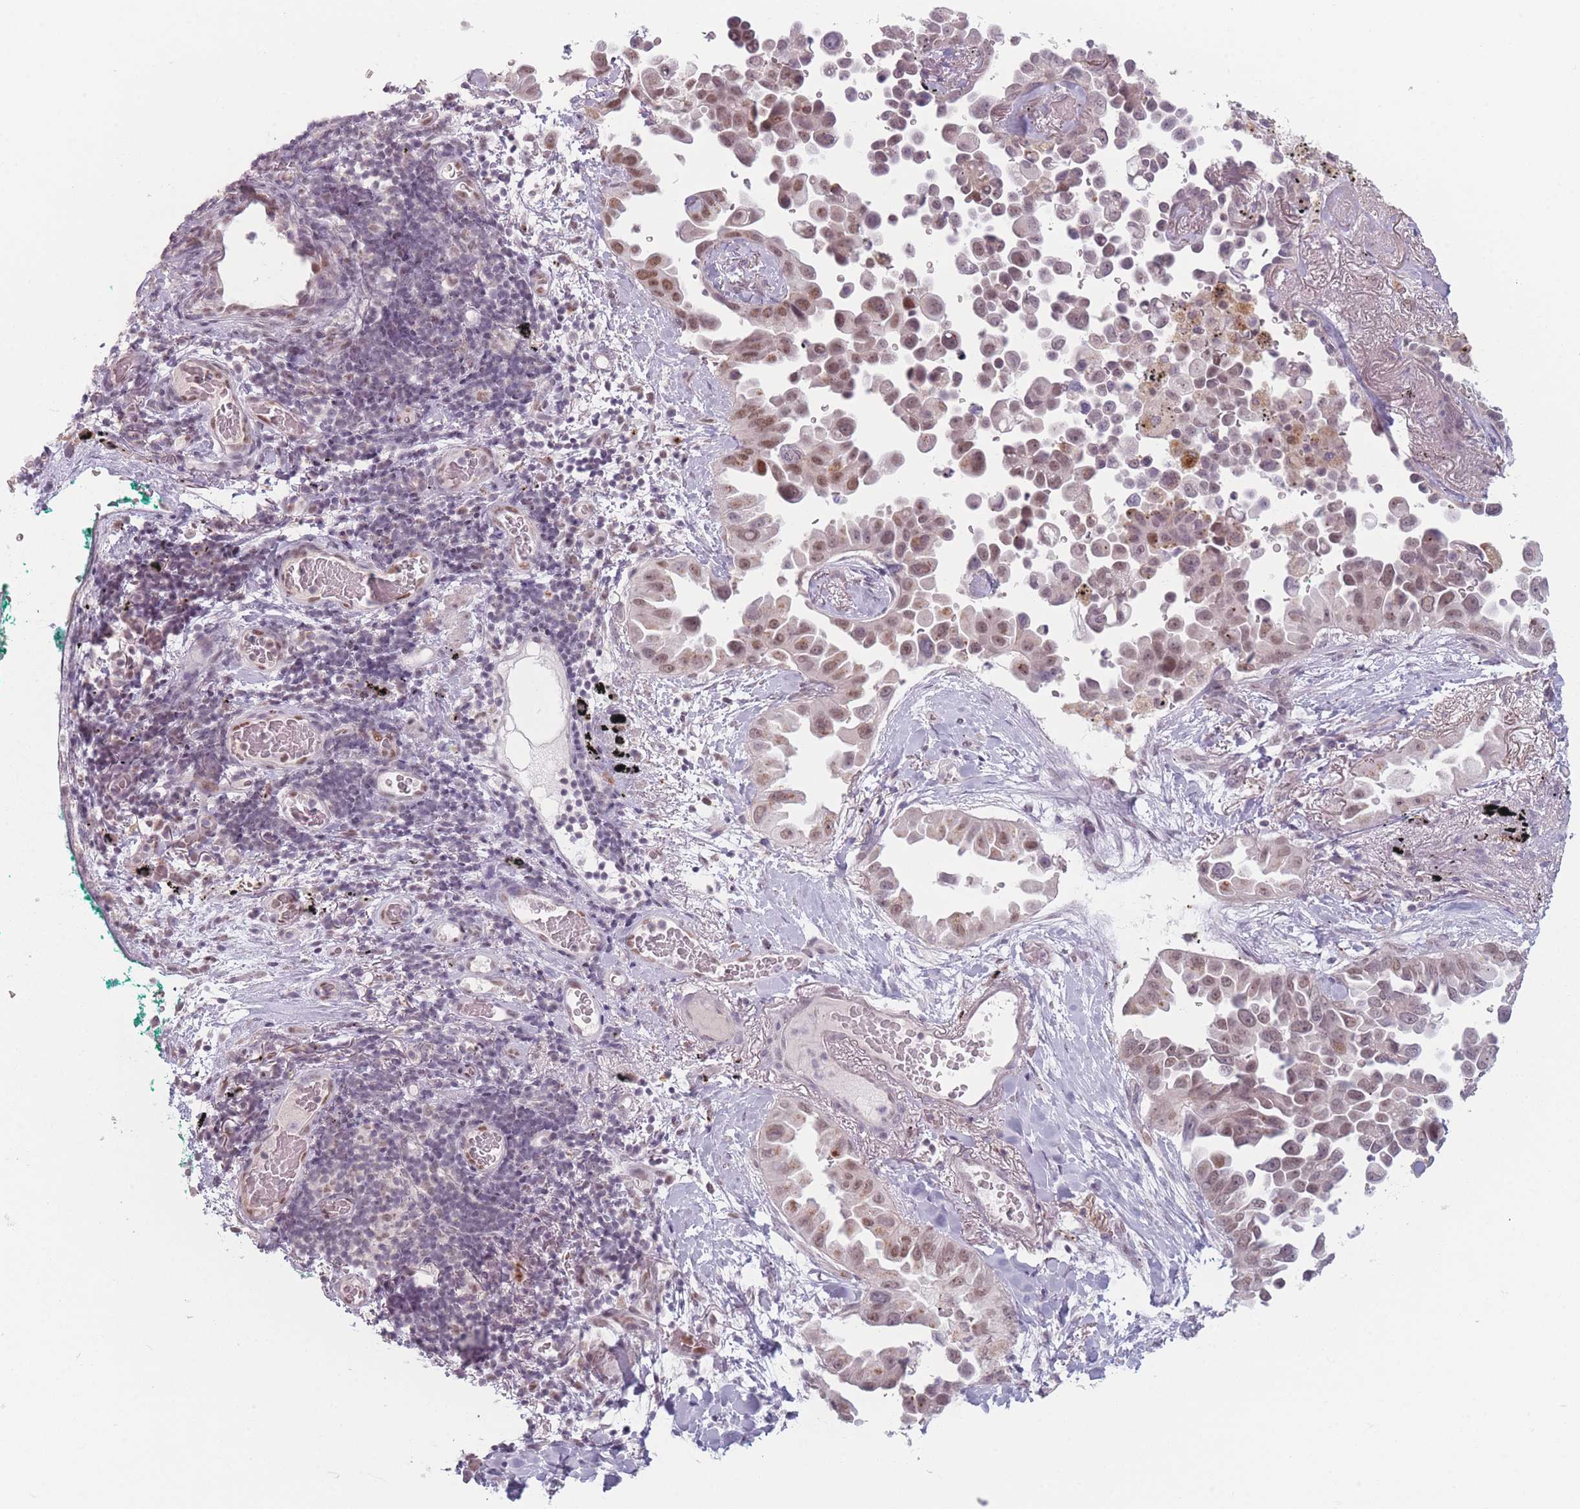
{"staining": {"intensity": "moderate", "quantity": "25%-75%", "location": "nuclear"}, "tissue": "lung cancer", "cell_type": "Tumor cells", "image_type": "cancer", "snomed": [{"axis": "morphology", "description": "Adenocarcinoma, NOS"}, {"axis": "topography", "description": "Lung"}], "caption": "The micrograph shows a brown stain indicating the presence of a protein in the nuclear of tumor cells in lung cancer (adenocarcinoma).", "gene": "OR10C1", "patient": {"sex": "female", "age": 67}}